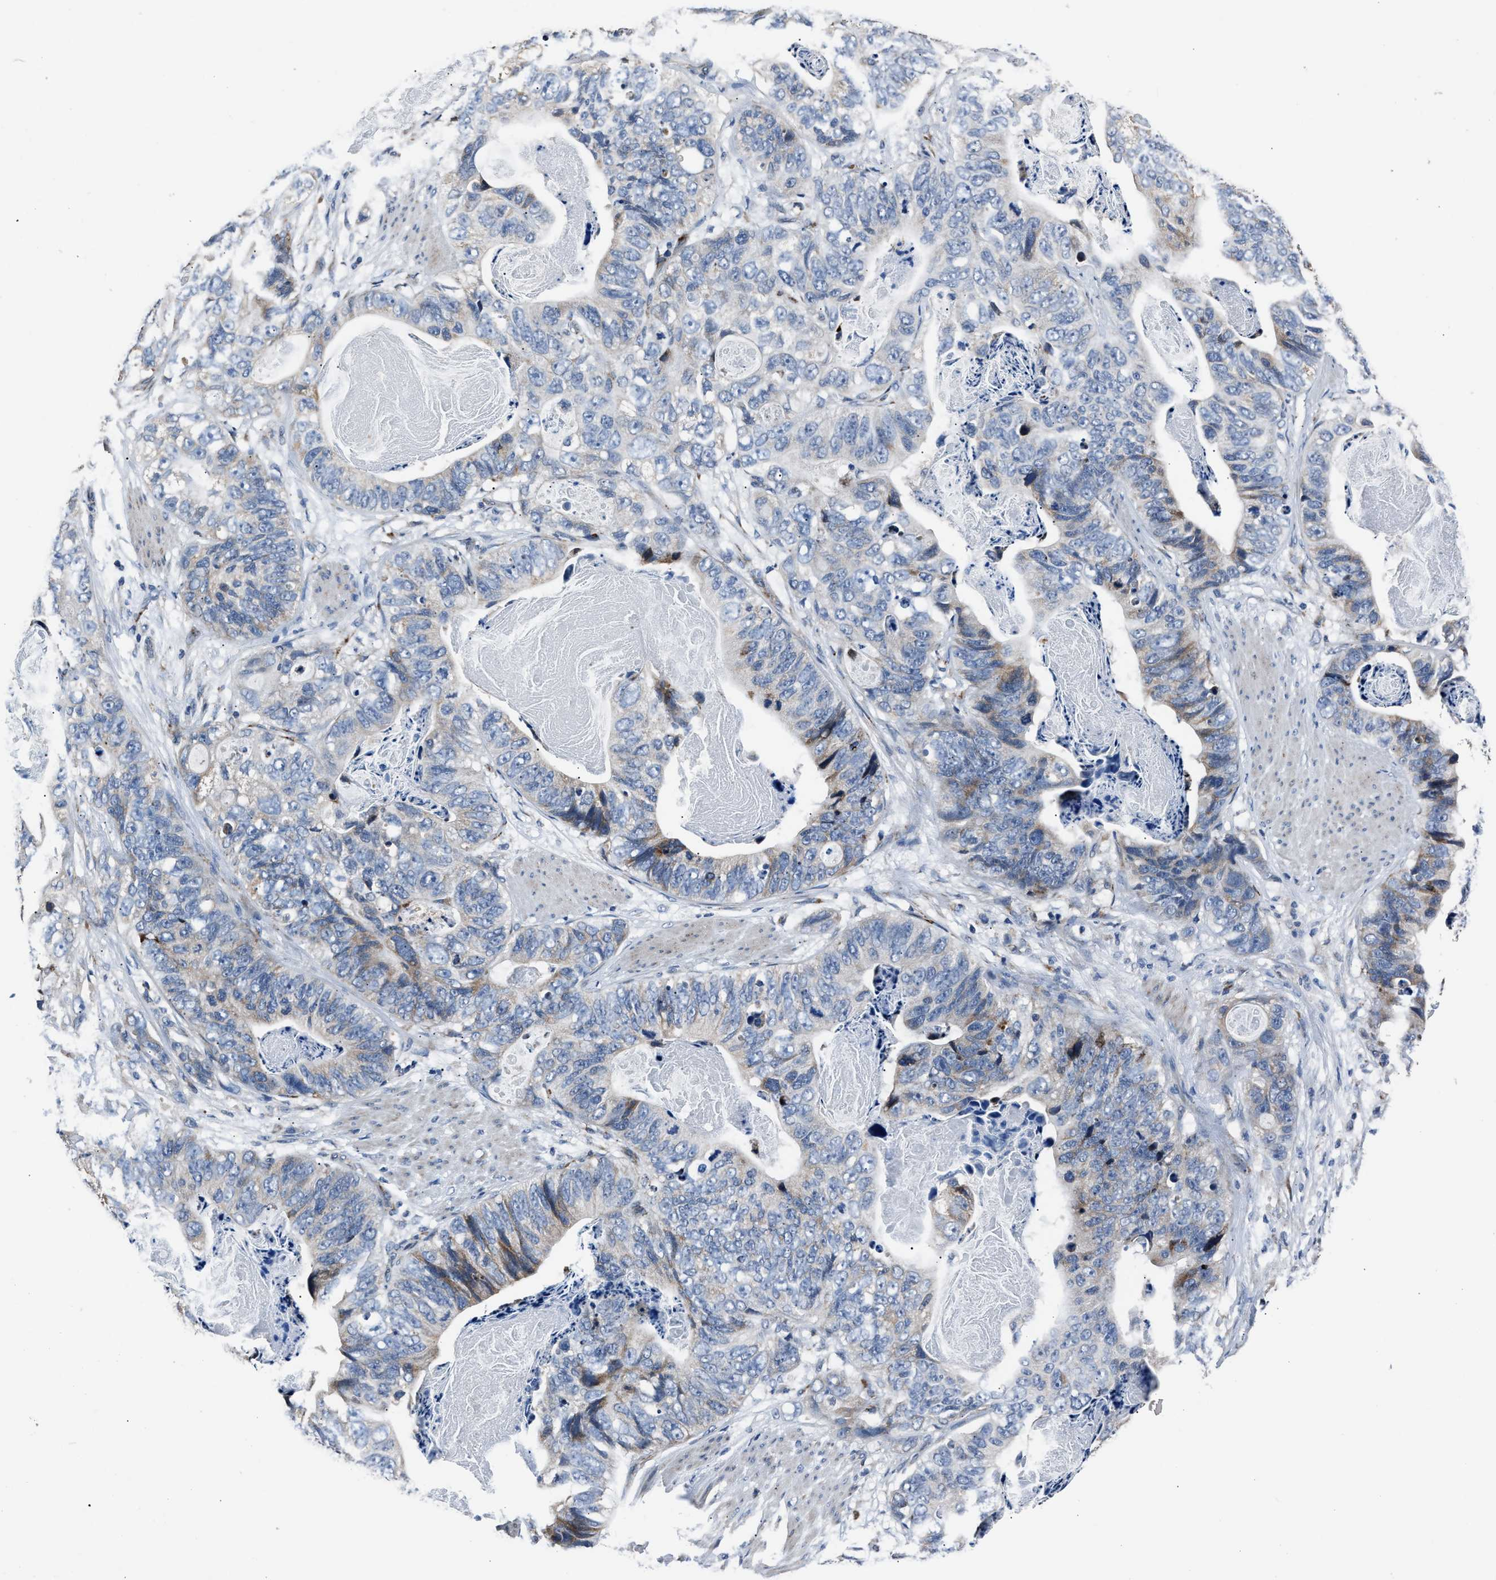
{"staining": {"intensity": "weak", "quantity": "<25%", "location": "cytoplasmic/membranous"}, "tissue": "stomach cancer", "cell_type": "Tumor cells", "image_type": "cancer", "snomed": [{"axis": "morphology", "description": "Adenocarcinoma, NOS"}, {"axis": "topography", "description": "Stomach"}], "caption": "The immunohistochemistry micrograph has no significant positivity in tumor cells of adenocarcinoma (stomach) tissue.", "gene": "DNAJC24", "patient": {"sex": "female", "age": 89}}